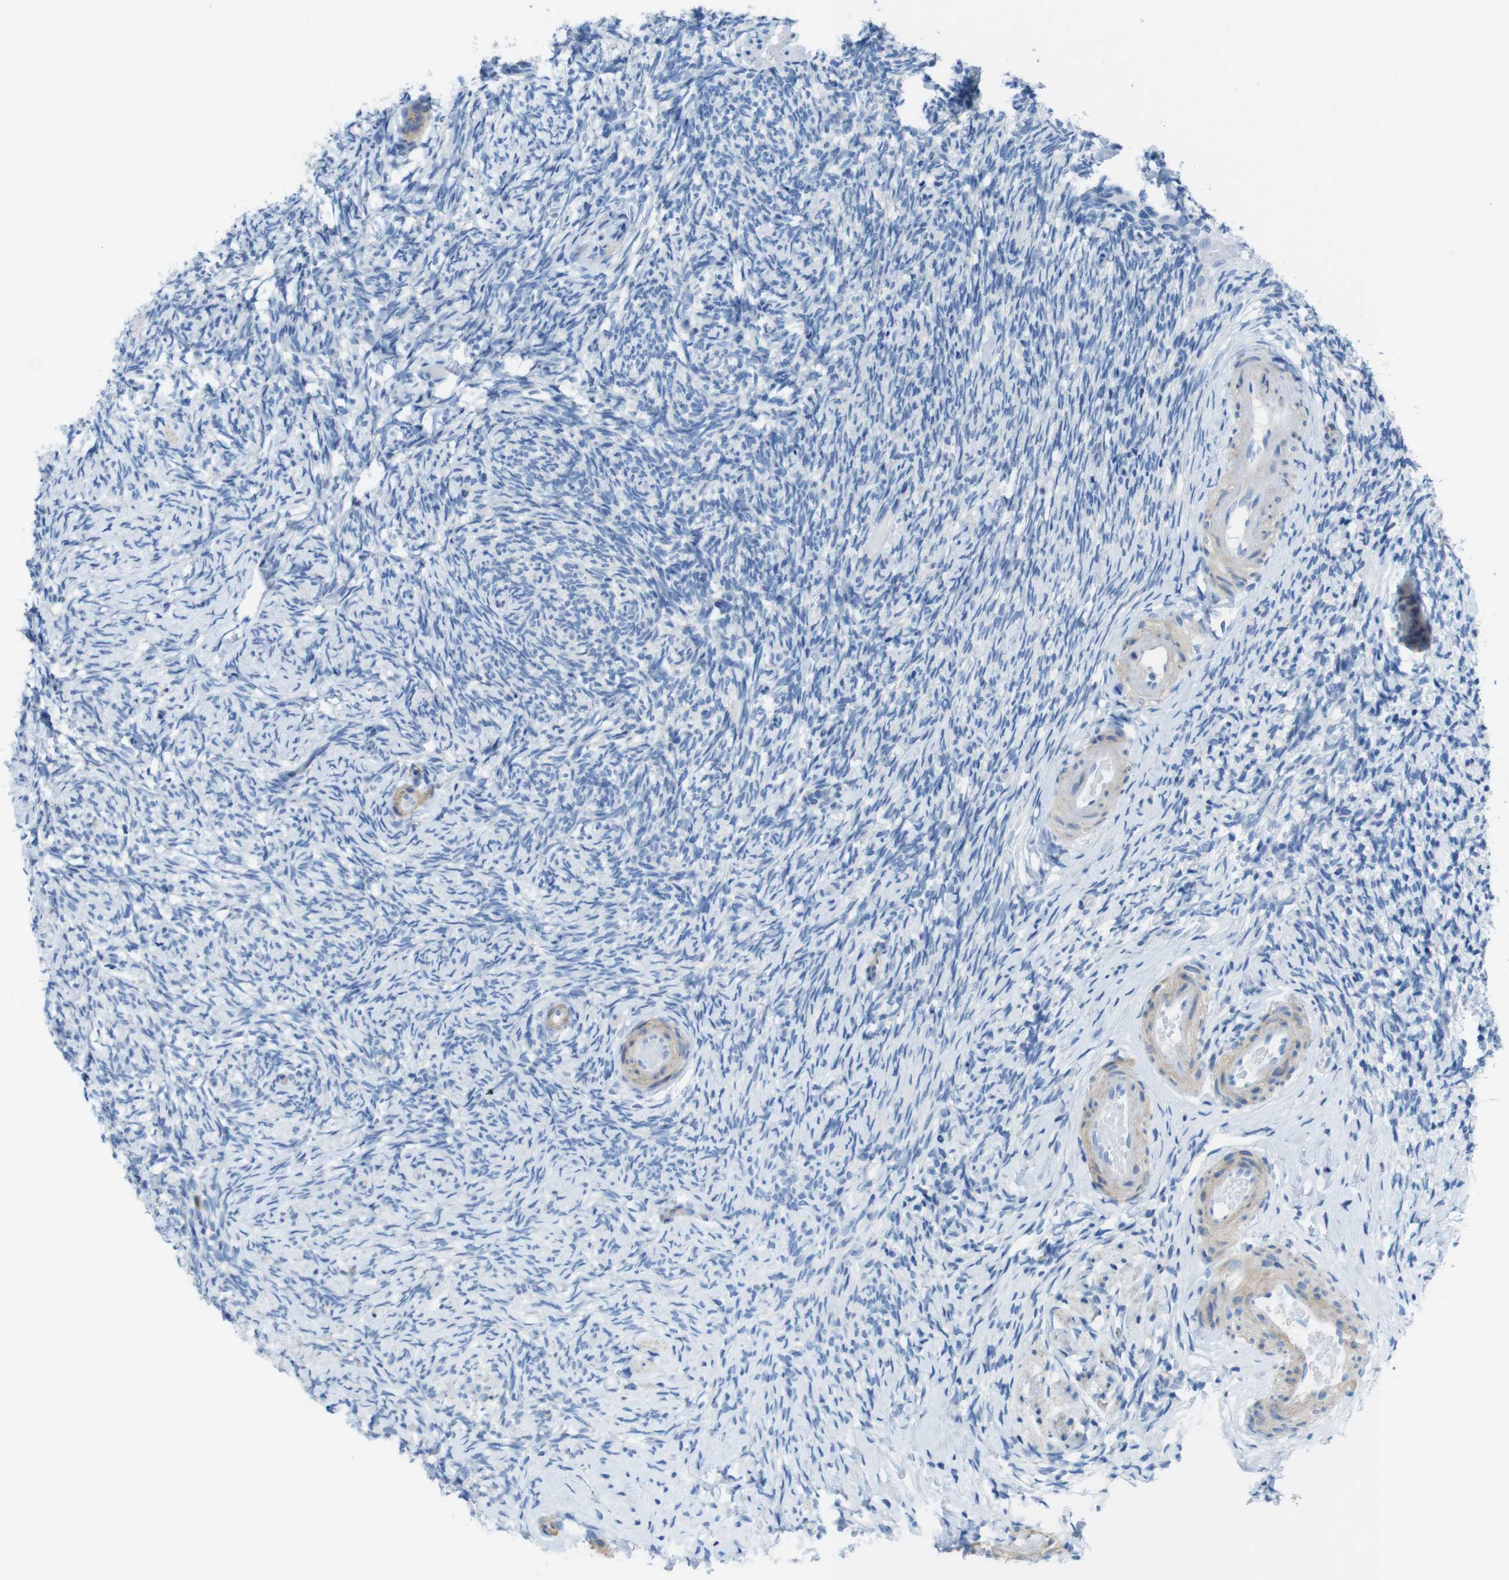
{"staining": {"intensity": "negative", "quantity": "none", "location": "none"}, "tissue": "ovary", "cell_type": "Ovarian stroma cells", "image_type": "normal", "snomed": [{"axis": "morphology", "description": "Normal tissue, NOS"}, {"axis": "topography", "description": "Ovary"}], "caption": "Immunohistochemistry (IHC) of normal human ovary shows no positivity in ovarian stroma cells. (DAB (3,3'-diaminobenzidine) IHC with hematoxylin counter stain).", "gene": "CLMN", "patient": {"sex": "female", "age": 60}}